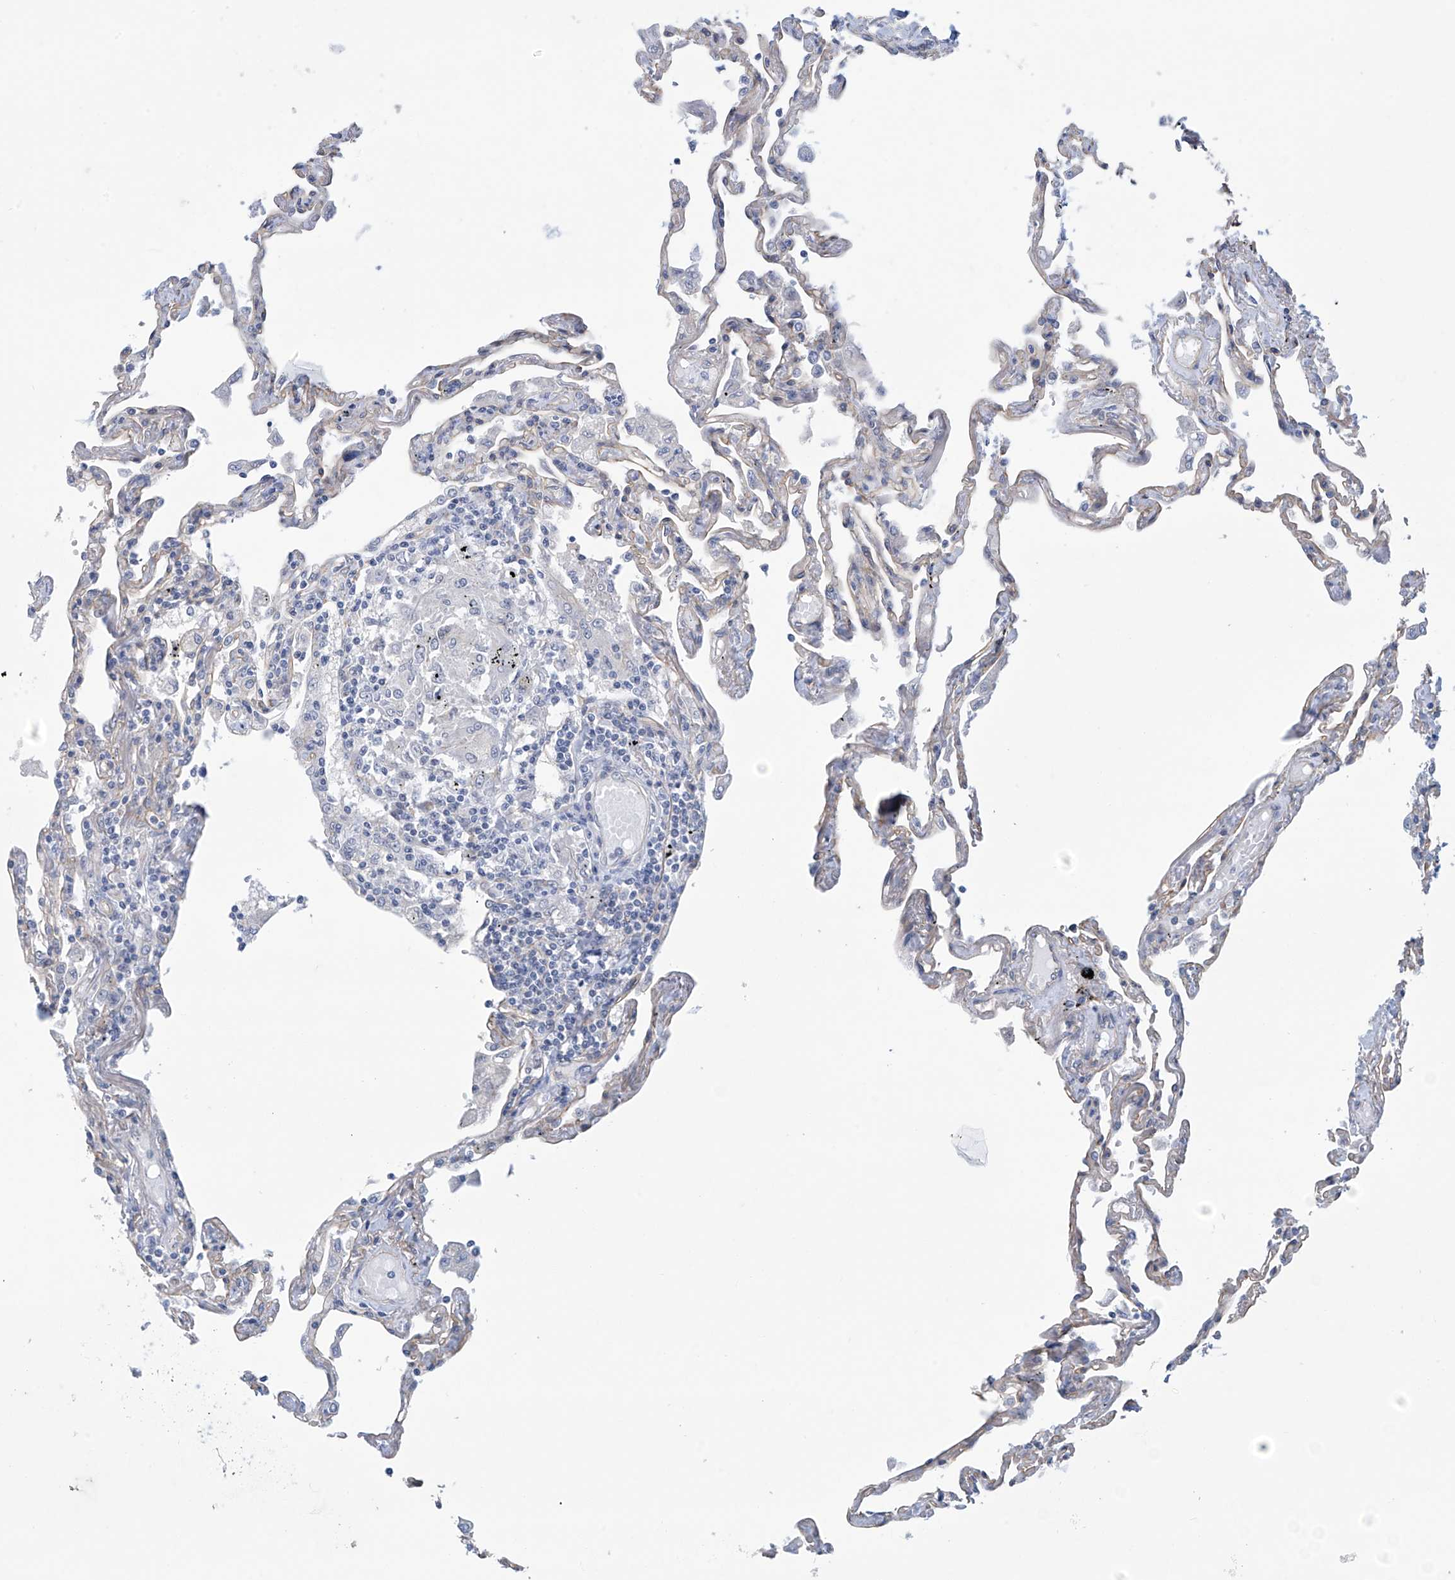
{"staining": {"intensity": "negative", "quantity": "none", "location": "none"}, "tissue": "lung", "cell_type": "Alveolar cells", "image_type": "normal", "snomed": [{"axis": "morphology", "description": "Normal tissue, NOS"}, {"axis": "topography", "description": "Lung"}], "caption": "A histopathology image of human lung is negative for staining in alveolar cells. (DAB (3,3'-diaminobenzidine) IHC visualized using brightfield microscopy, high magnification).", "gene": "ABHD13", "patient": {"sex": "female", "age": 67}}